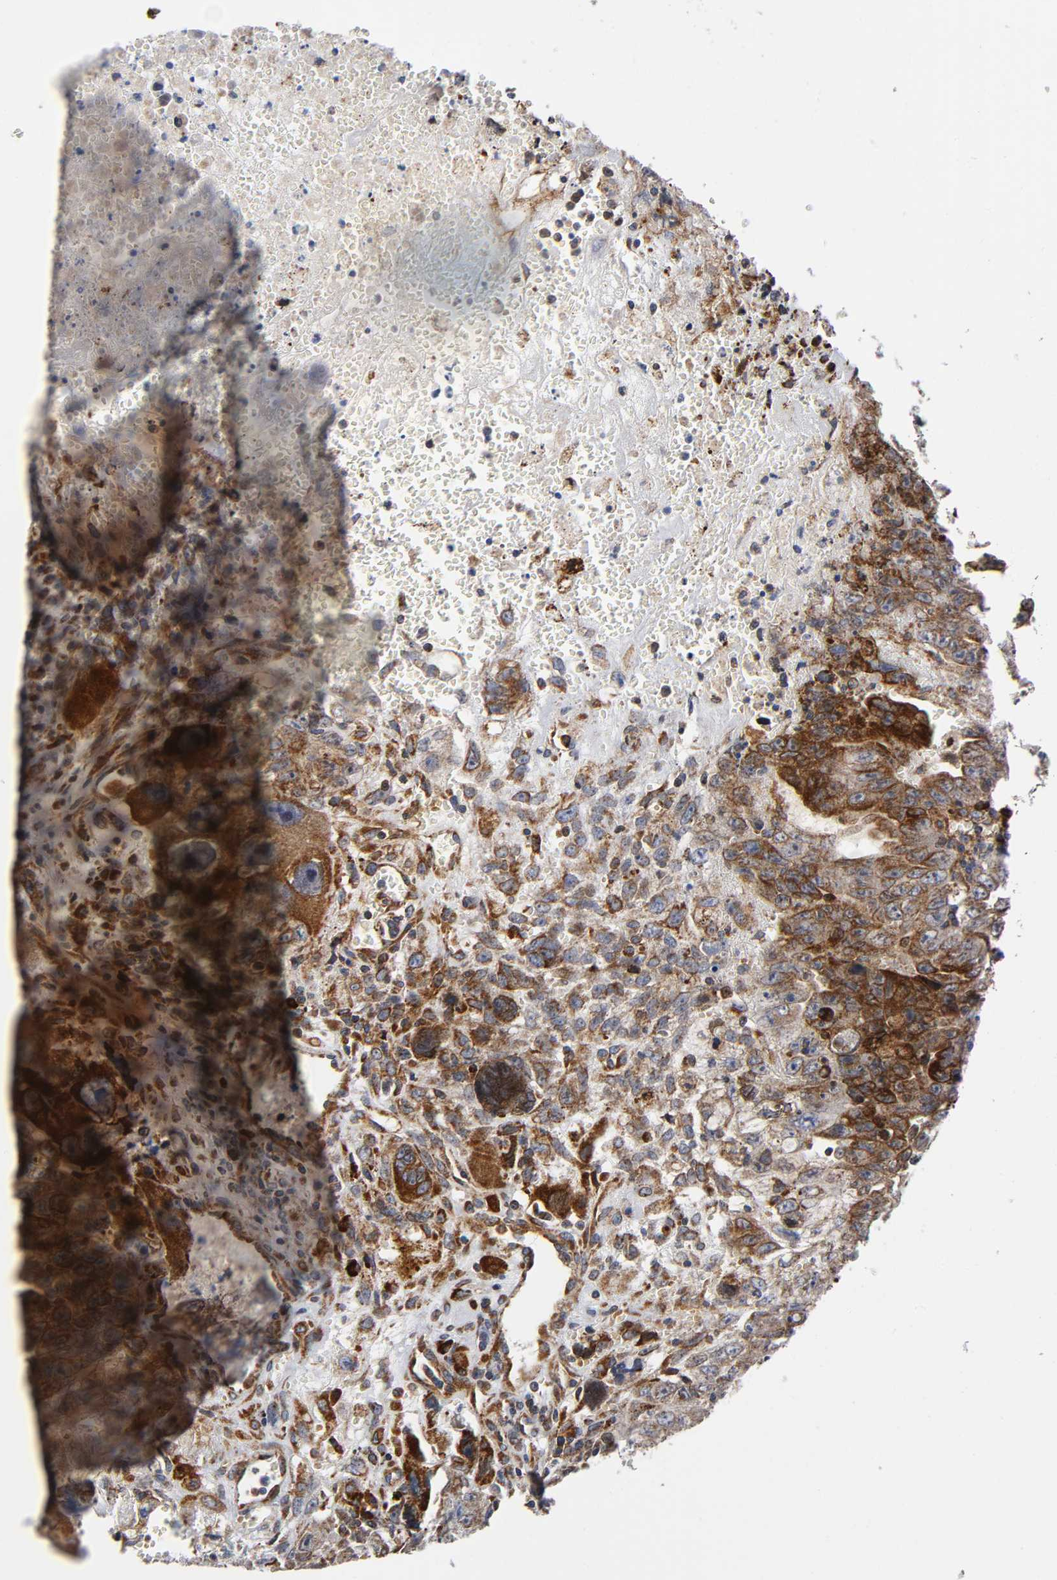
{"staining": {"intensity": "moderate", "quantity": ">75%", "location": "cytoplasmic/membranous"}, "tissue": "testis cancer", "cell_type": "Tumor cells", "image_type": "cancer", "snomed": [{"axis": "morphology", "description": "Carcinoma, Embryonal, NOS"}, {"axis": "topography", "description": "Testis"}], "caption": "The immunohistochemical stain labels moderate cytoplasmic/membranous expression in tumor cells of embryonal carcinoma (testis) tissue.", "gene": "MAP3K1", "patient": {"sex": "male", "age": 28}}